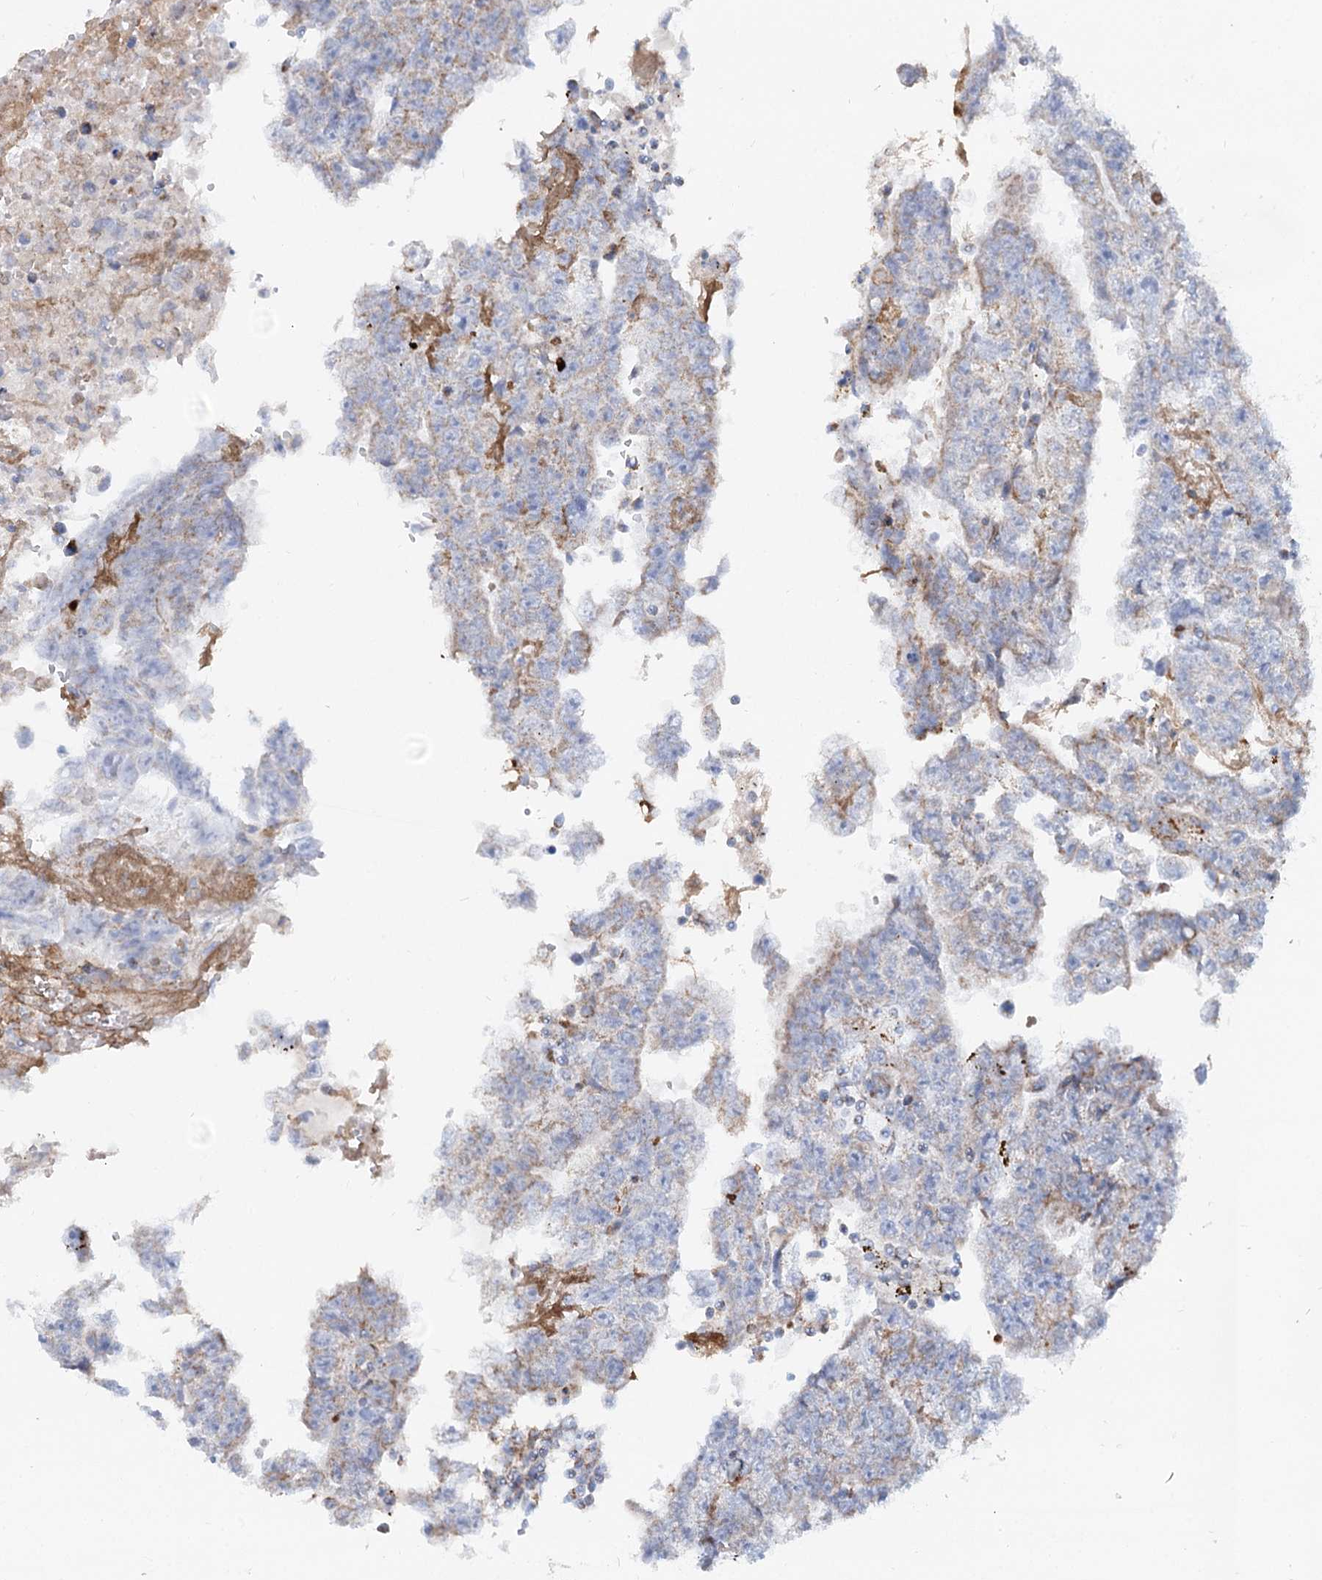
{"staining": {"intensity": "weak", "quantity": "<25%", "location": "cytoplasmic/membranous"}, "tissue": "testis cancer", "cell_type": "Tumor cells", "image_type": "cancer", "snomed": [{"axis": "morphology", "description": "Carcinoma, Embryonal, NOS"}, {"axis": "topography", "description": "Testis"}], "caption": "An image of testis embryonal carcinoma stained for a protein exhibits no brown staining in tumor cells. Nuclei are stained in blue.", "gene": "MCCC2", "patient": {"sex": "male", "age": 25}}